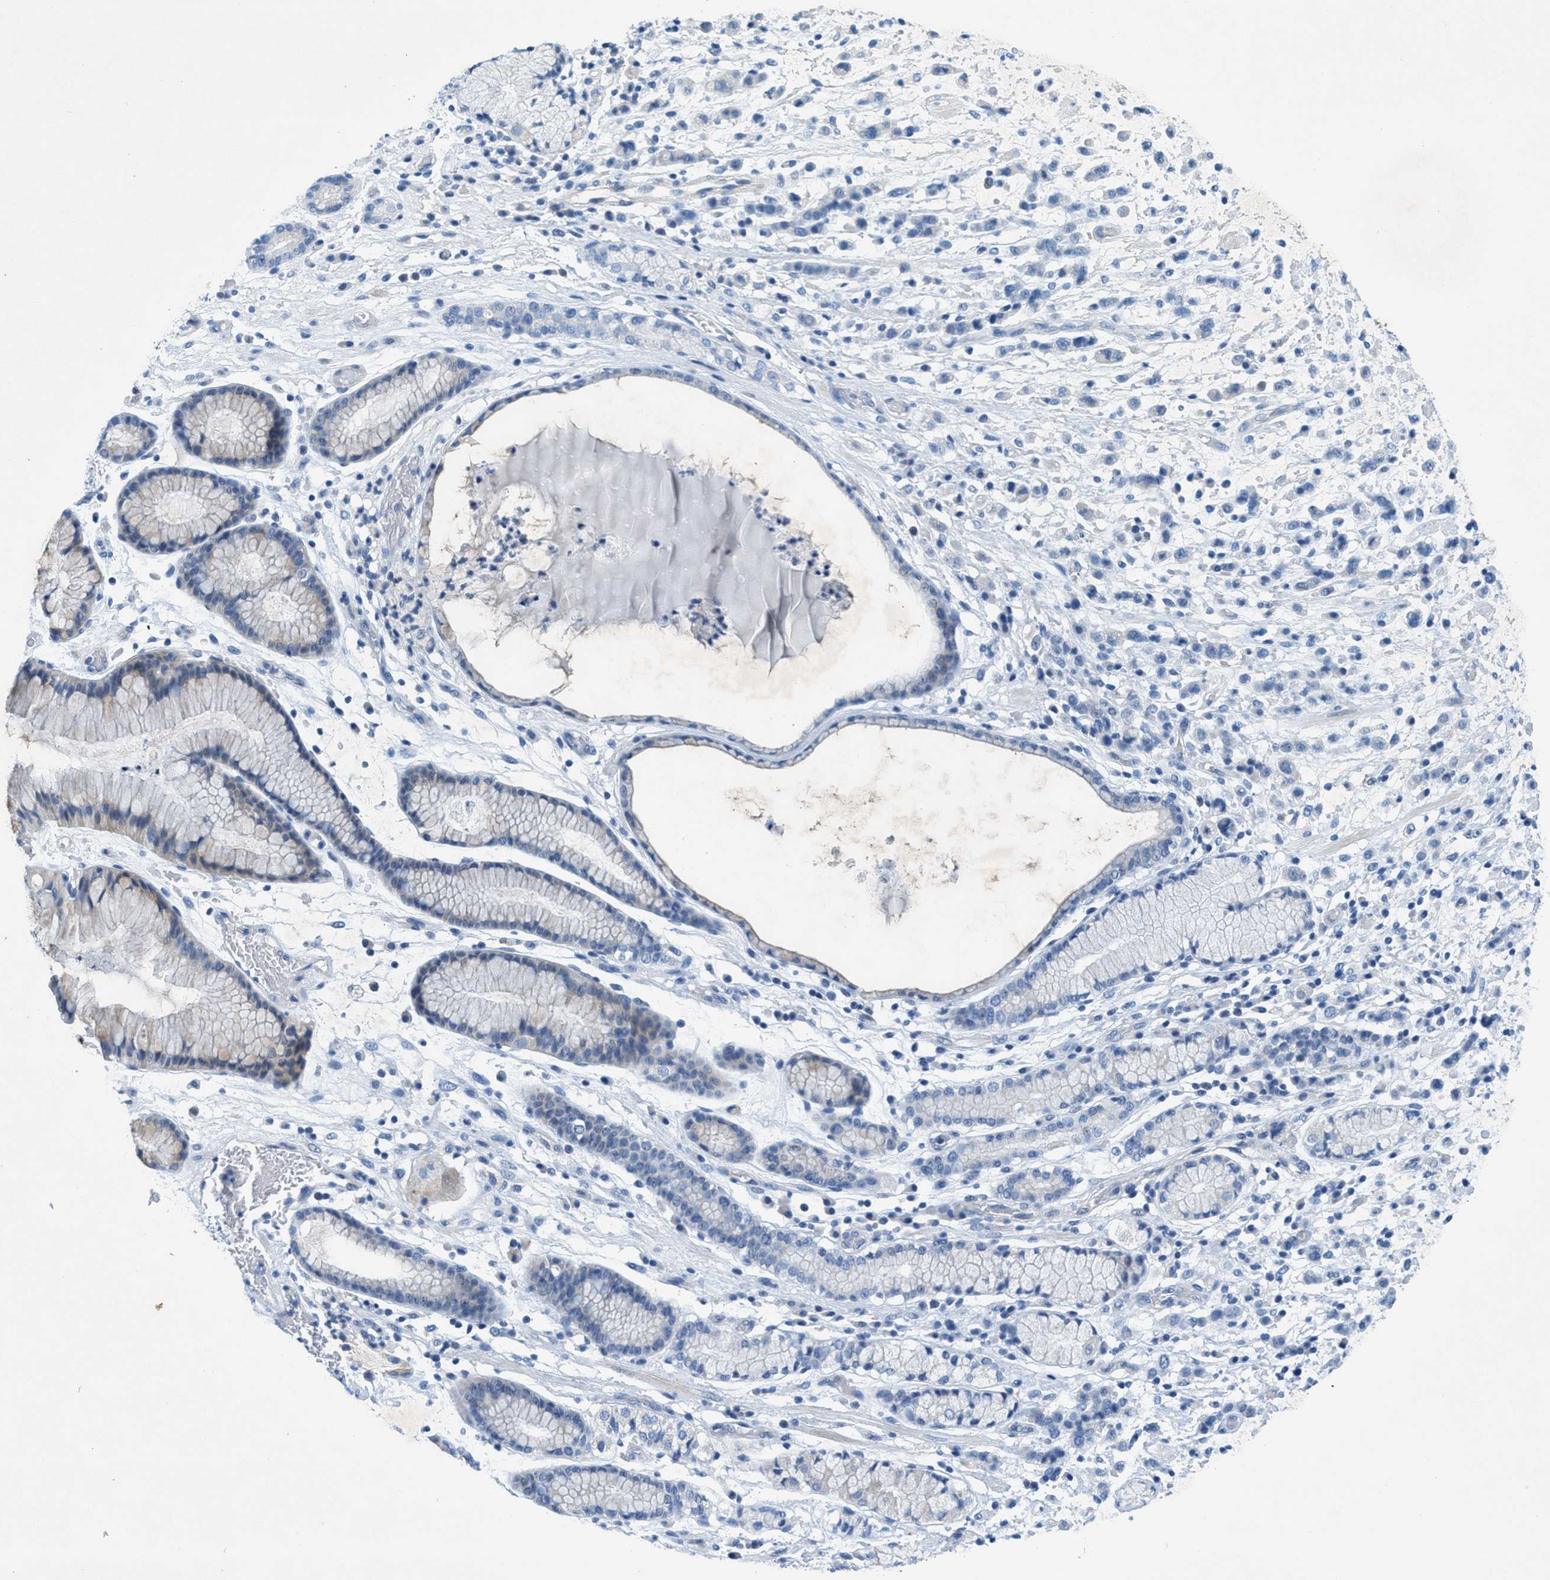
{"staining": {"intensity": "weak", "quantity": "<25%", "location": "cytoplasmic/membranous"}, "tissue": "stomach cancer", "cell_type": "Tumor cells", "image_type": "cancer", "snomed": [{"axis": "morphology", "description": "Adenocarcinoma, NOS"}, {"axis": "topography", "description": "Stomach, lower"}], "caption": "High magnification brightfield microscopy of adenocarcinoma (stomach) stained with DAB (brown) and counterstained with hematoxylin (blue): tumor cells show no significant staining.", "gene": "GALNT17", "patient": {"sex": "male", "age": 88}}